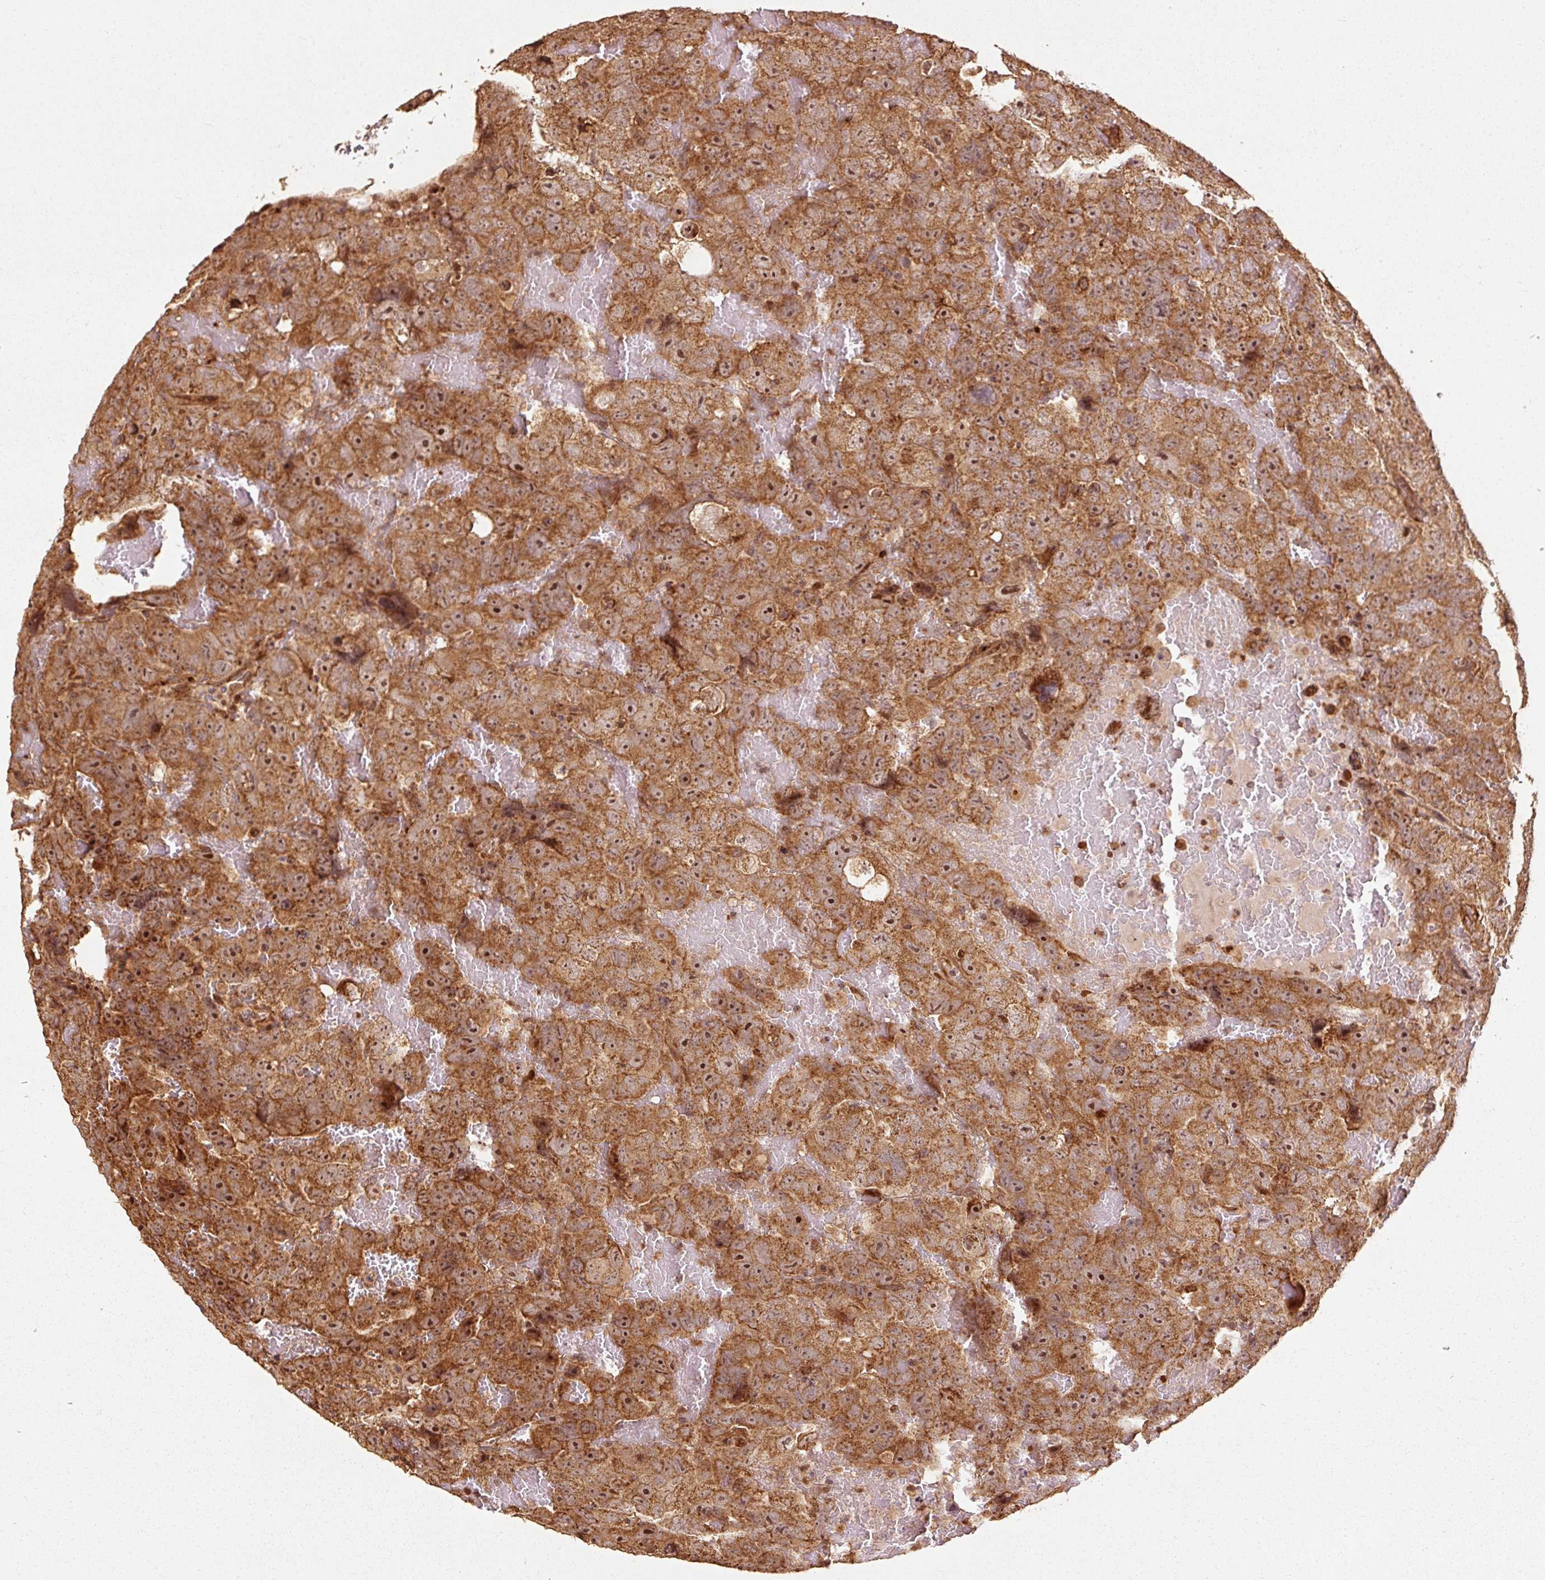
{"staining": {"intensity": "moderate", "quantity": ">75%", "location": "cytoplasmic/membranous,nuclear"}, "tissue": "testis cancer", "cell_type": "Tumor cells", "image_type": "cancer", "snomed": [{"axis": "morphology", "description": "Carcinoma, Embryonal, NOS"}, {"axis": "topography", "description": "Testis"}], "caption": "Immunohistochemical staining of embryonal carcinoma (testis) demonstrates medium levels of moderate cytoplasmic/membranous and nuclear protein positivity in approximately >75% of tumor cells.", "gene": "MRPL16", "patient": {"sex": "male", "age": 45}}